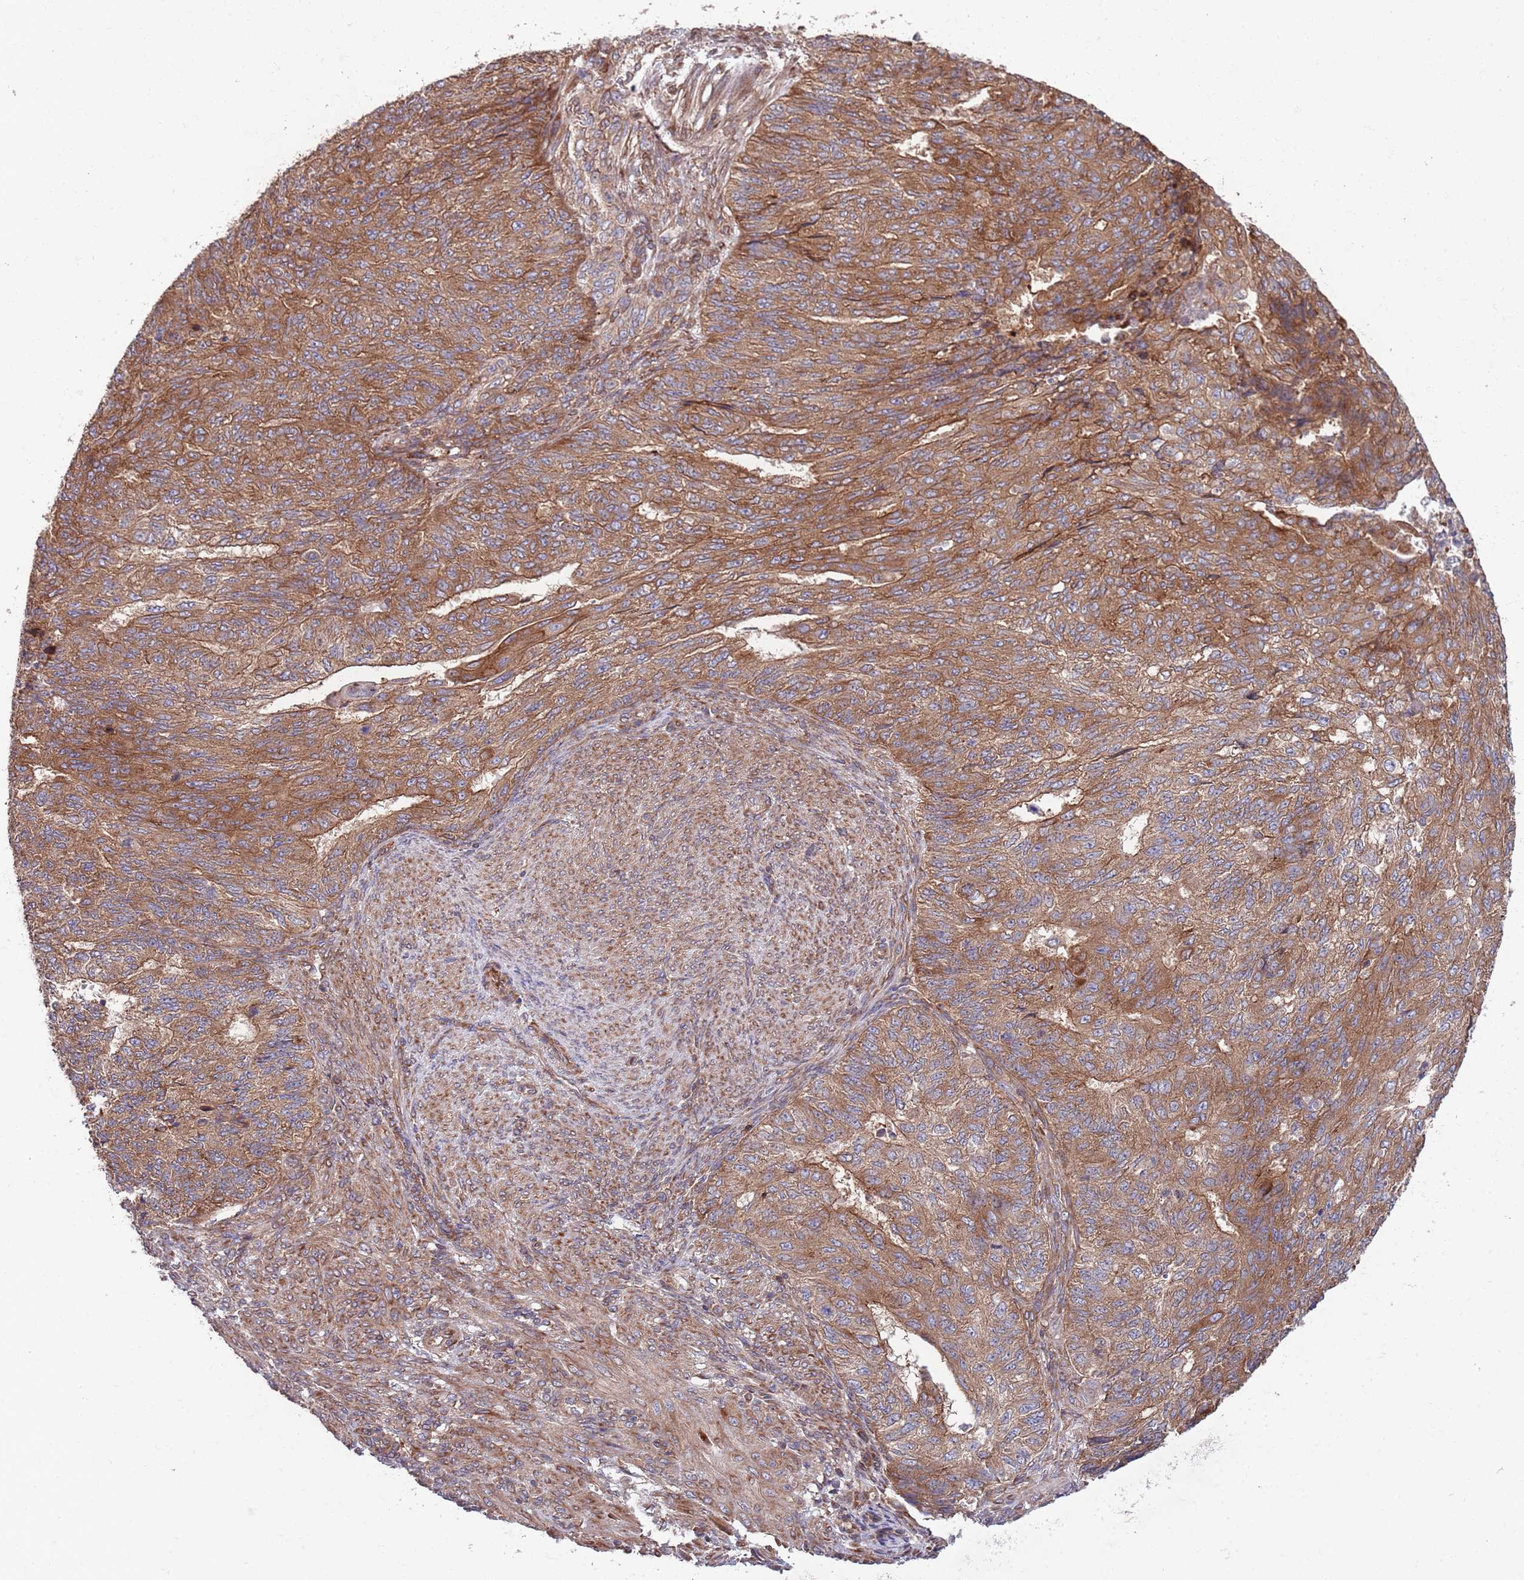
{"staining": {"intensity": "moderate", "quantity": ">75%", "location": "cytoplasmic/membranous"}, "tissue": "endometrial cancer", "cell_type": "Tumor cells", "image_type": "cancer", "snomed": [{"axis": "morphology", "description": "Adenocarcinoma, NOS"}, {"axis": "topography", "description": "Endometrium"}], "caption": "IHC (DAB) staining of human endometrial cancer exhibits moderate cytoplasmic/membranous protein staining in about >75% of tumor cells.", "gene": "RNF19B", "patient": {"sex": "female", "age": 32}}